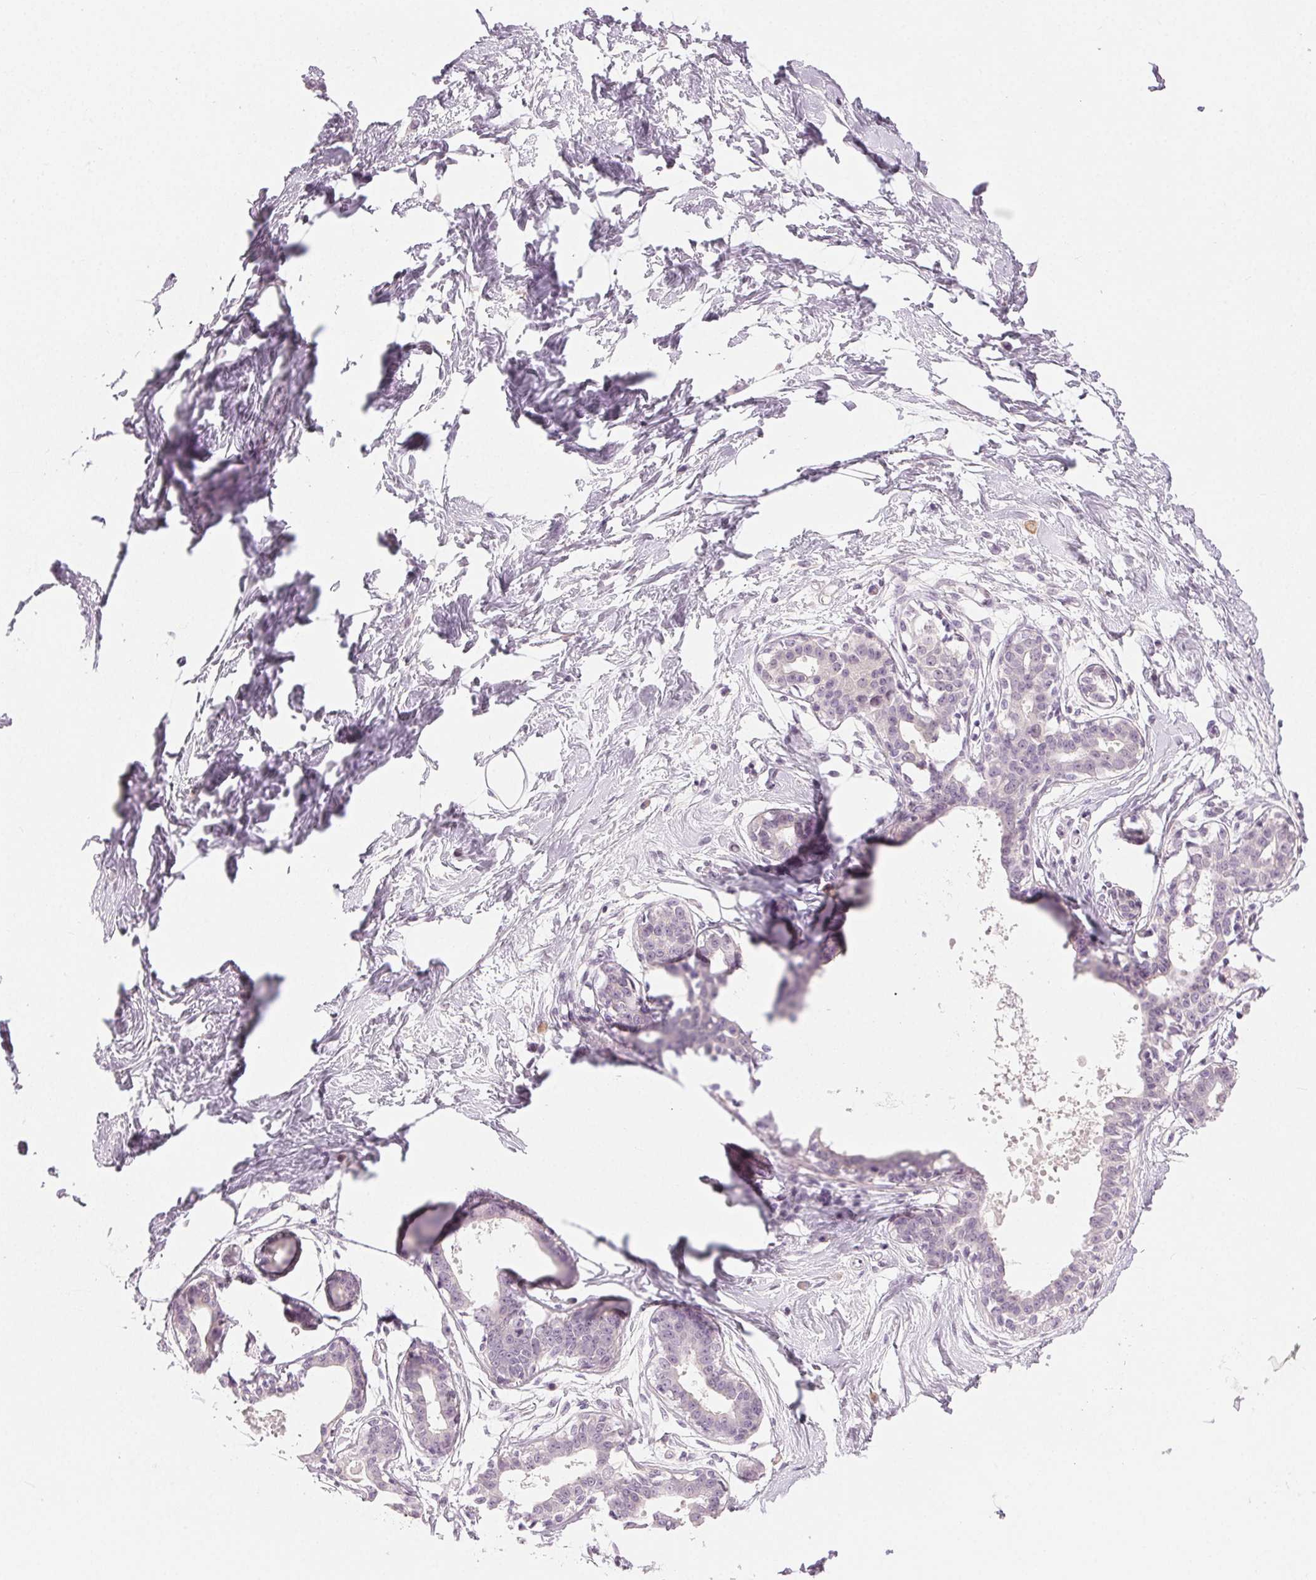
{"staining": {"intensity": "negative", "quantity": "none", "location": "none"}, "tissue": "breast", "cell_type": "Adipocytes", "image_type": "normal", "snomed": [{"axis": "morphology", "description": "Normal tissue, NOS"}, {"axis": "topography", "description": "Breast"}], "caption": "The histopathology image reveals no significant expression in adipocytes of breast. (DAB (3,3'-diaminobenzidine) immunohistochemistry, high magnification).", "gene": "HSF5", "patient": {"sex": "female", "age": 45}}